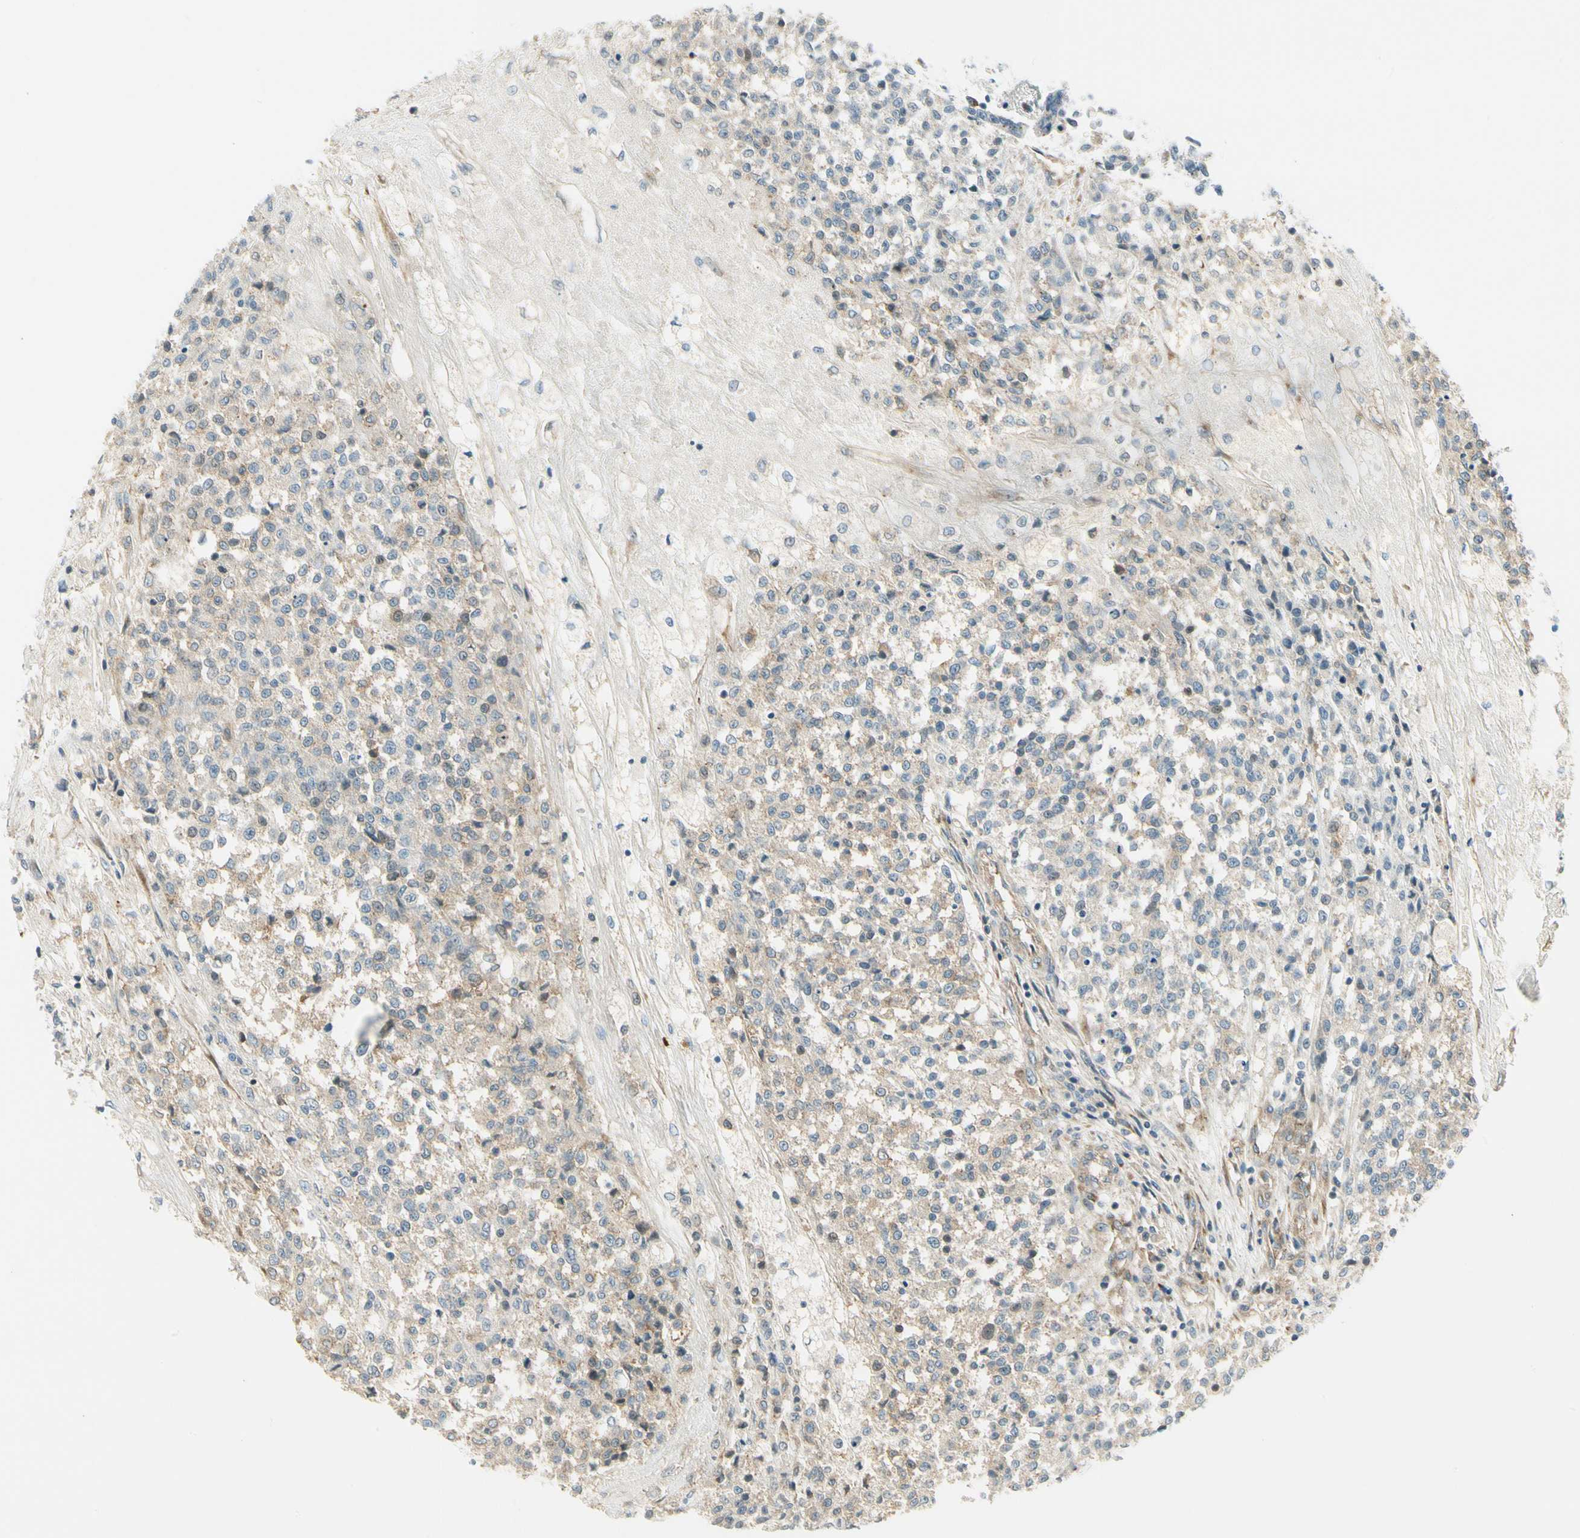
{"staining": {"intensity": "weak", "quantity": ">75%", "location": "cytoplasmic/membranous"}, "tissue": "testis cancer", "cell_type": "Tumor cells", "image_type": "cancer", "snomed": [{"axis": "morphology", "description": "Seminoma, NOS"}, {"axis": "topography", "description": "Testis"}], "caption": "Immunohistochemical staining of testis cancer reveals low levels of weak cytoplasmic/membranous expression in approximately >75% of tumor cells.", "gene": "MANSC1", "patient": {"sex": "male", "age": 59}}